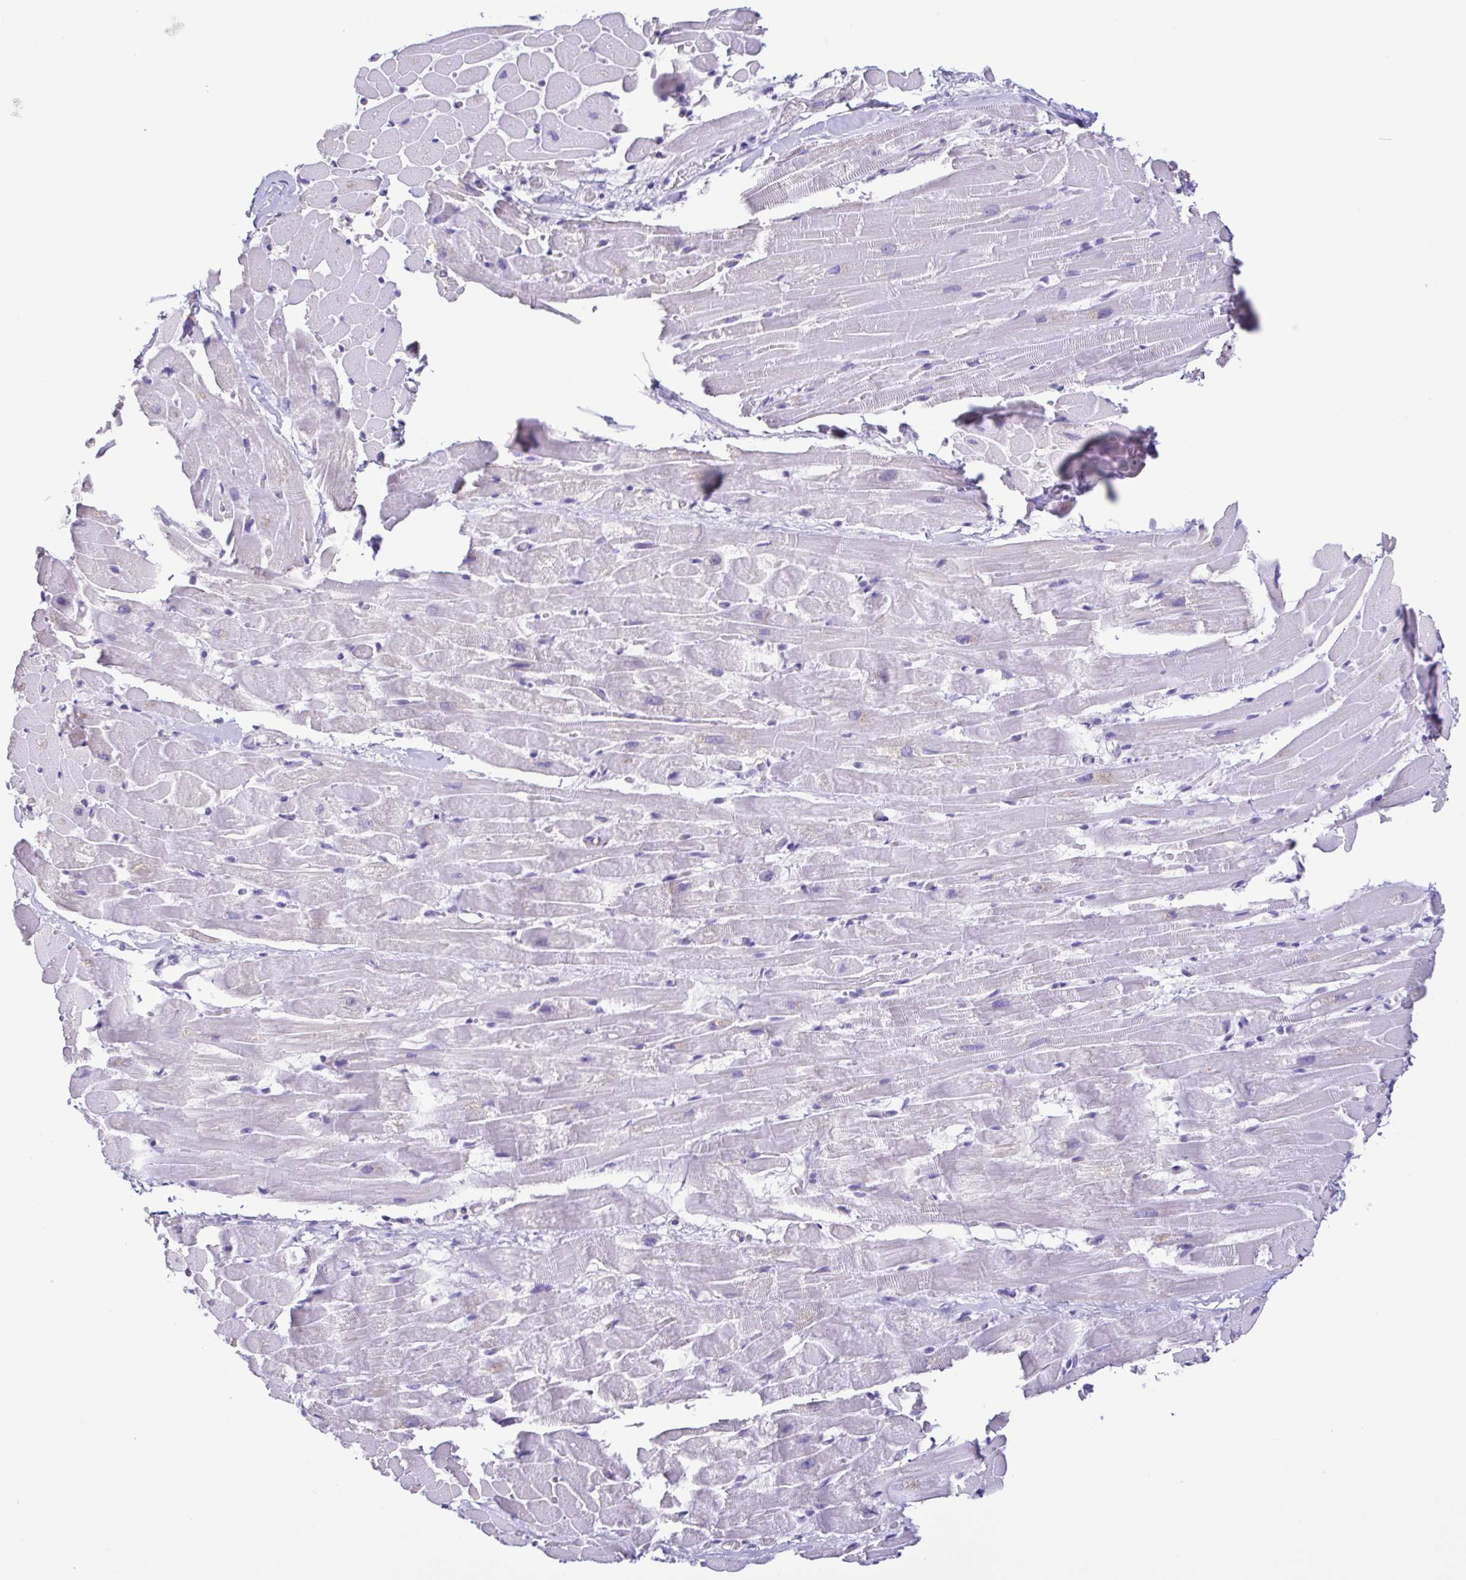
{"staining": {"intensity": "negative", "quantity": "none", "location": "none"}, "tissue": "heart muscle", "cell_type": "Cardiomyocytes", "image_type": "normal", "snomed": [{"axis": "morphology", "description": "Normal tissue, NOS"}, {"axis": "topography", "description": "Heart"}], "caption": "DAB immunohistochemical staining of unremarkable heart muscle shows no significant staining in cardiomyocytes. (IHC, brightfield microscopy, high magnification).", "gene": "CBY2", "patient": {"sex": "male", "age": 37}}